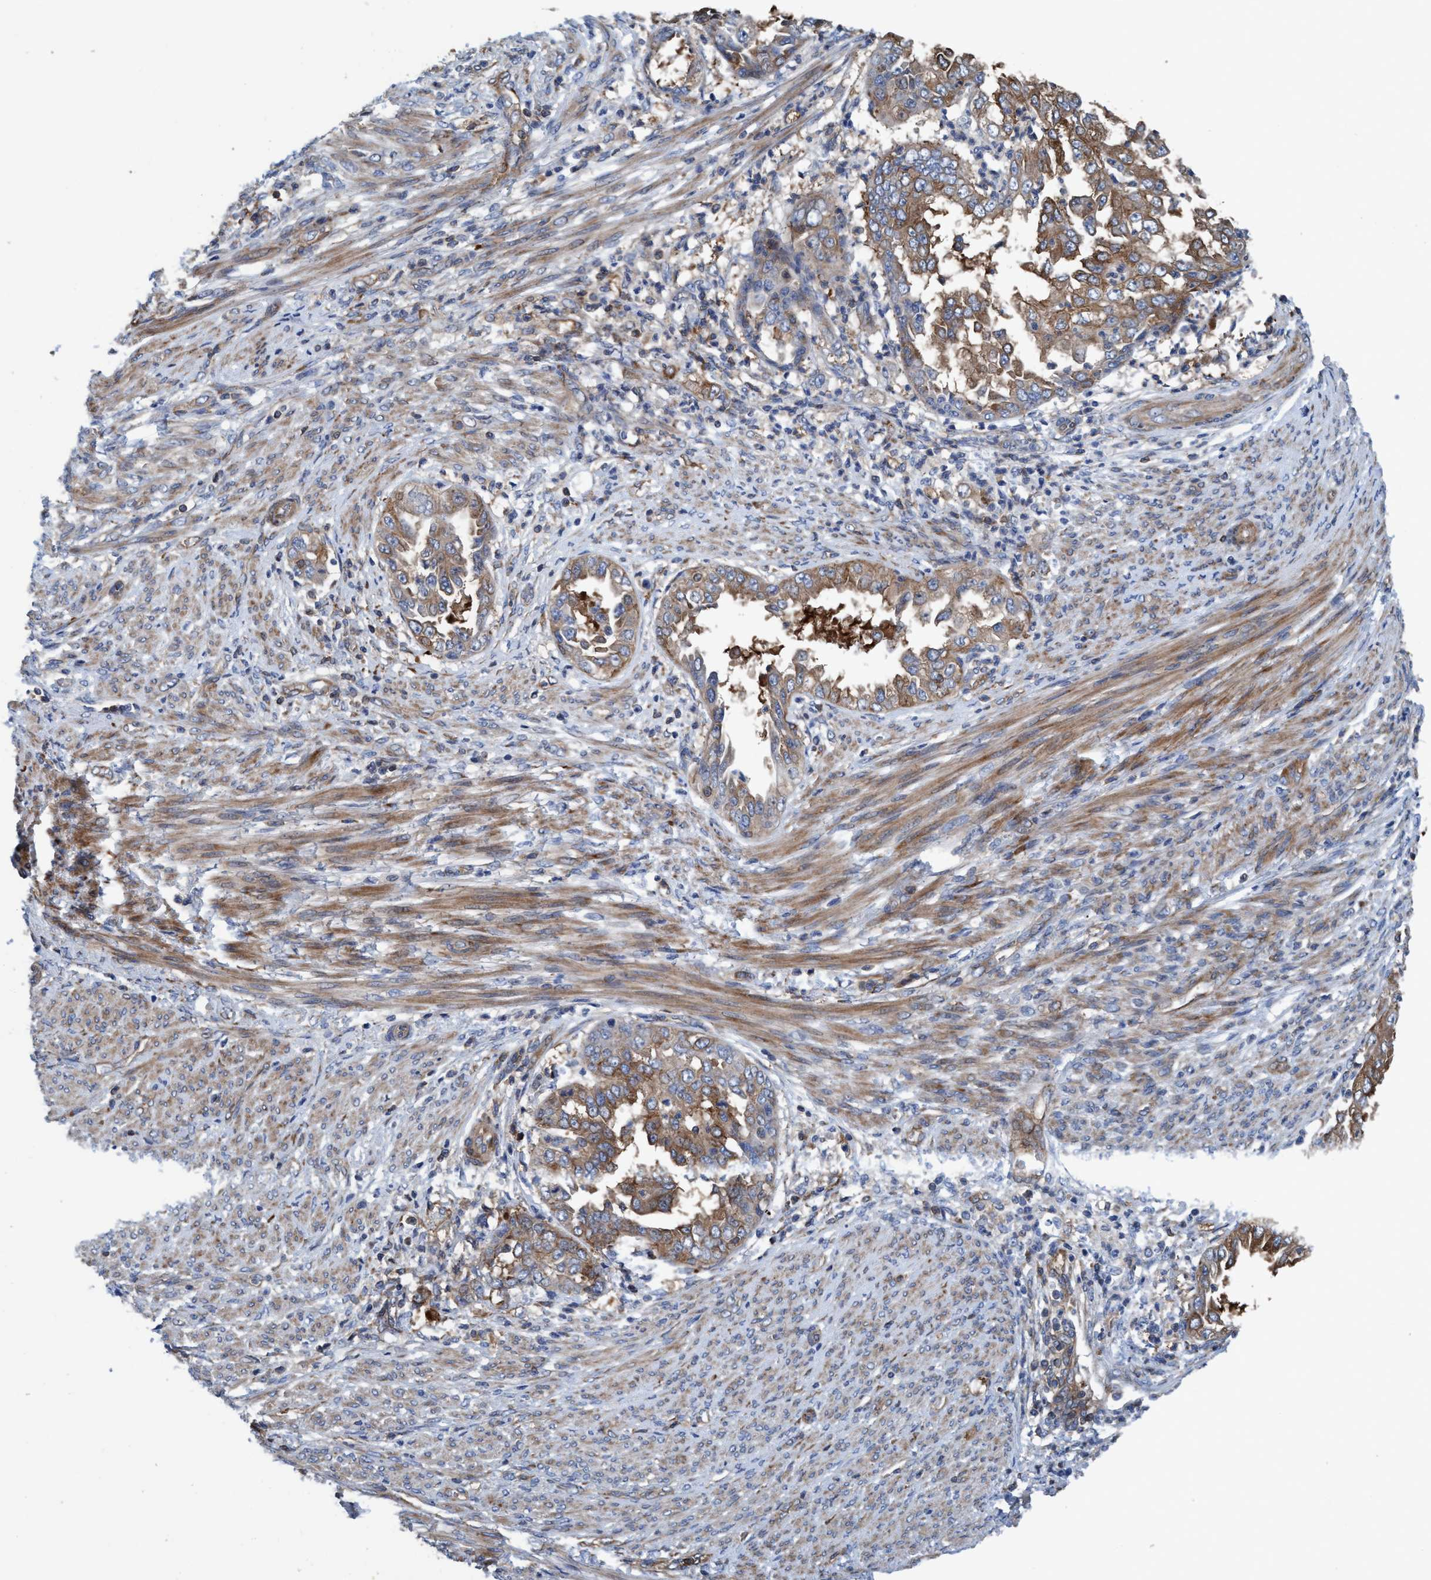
{"staining": {"intensity": "moderate", "quantity": ">75%", "location": "cytoplasmic/membranous"}, "tissue": "endometrial cancer", "cell_type": "Tumor cells", "image_type": "cancer", "snomed": [{"axis": "morphology", "description": "Adenocarcinoma, NOS"}, {"axis": "topography", "description": "Endometrium"}], "caption": "DAB immunohistochemical staining of endometrial adenocarcinoma displays moderate cytoplasmic/membranous protein staining in approximately >75% of tumor cells.", "gene": "NMT1", "patient": {"sex": "female", "age": 85}}